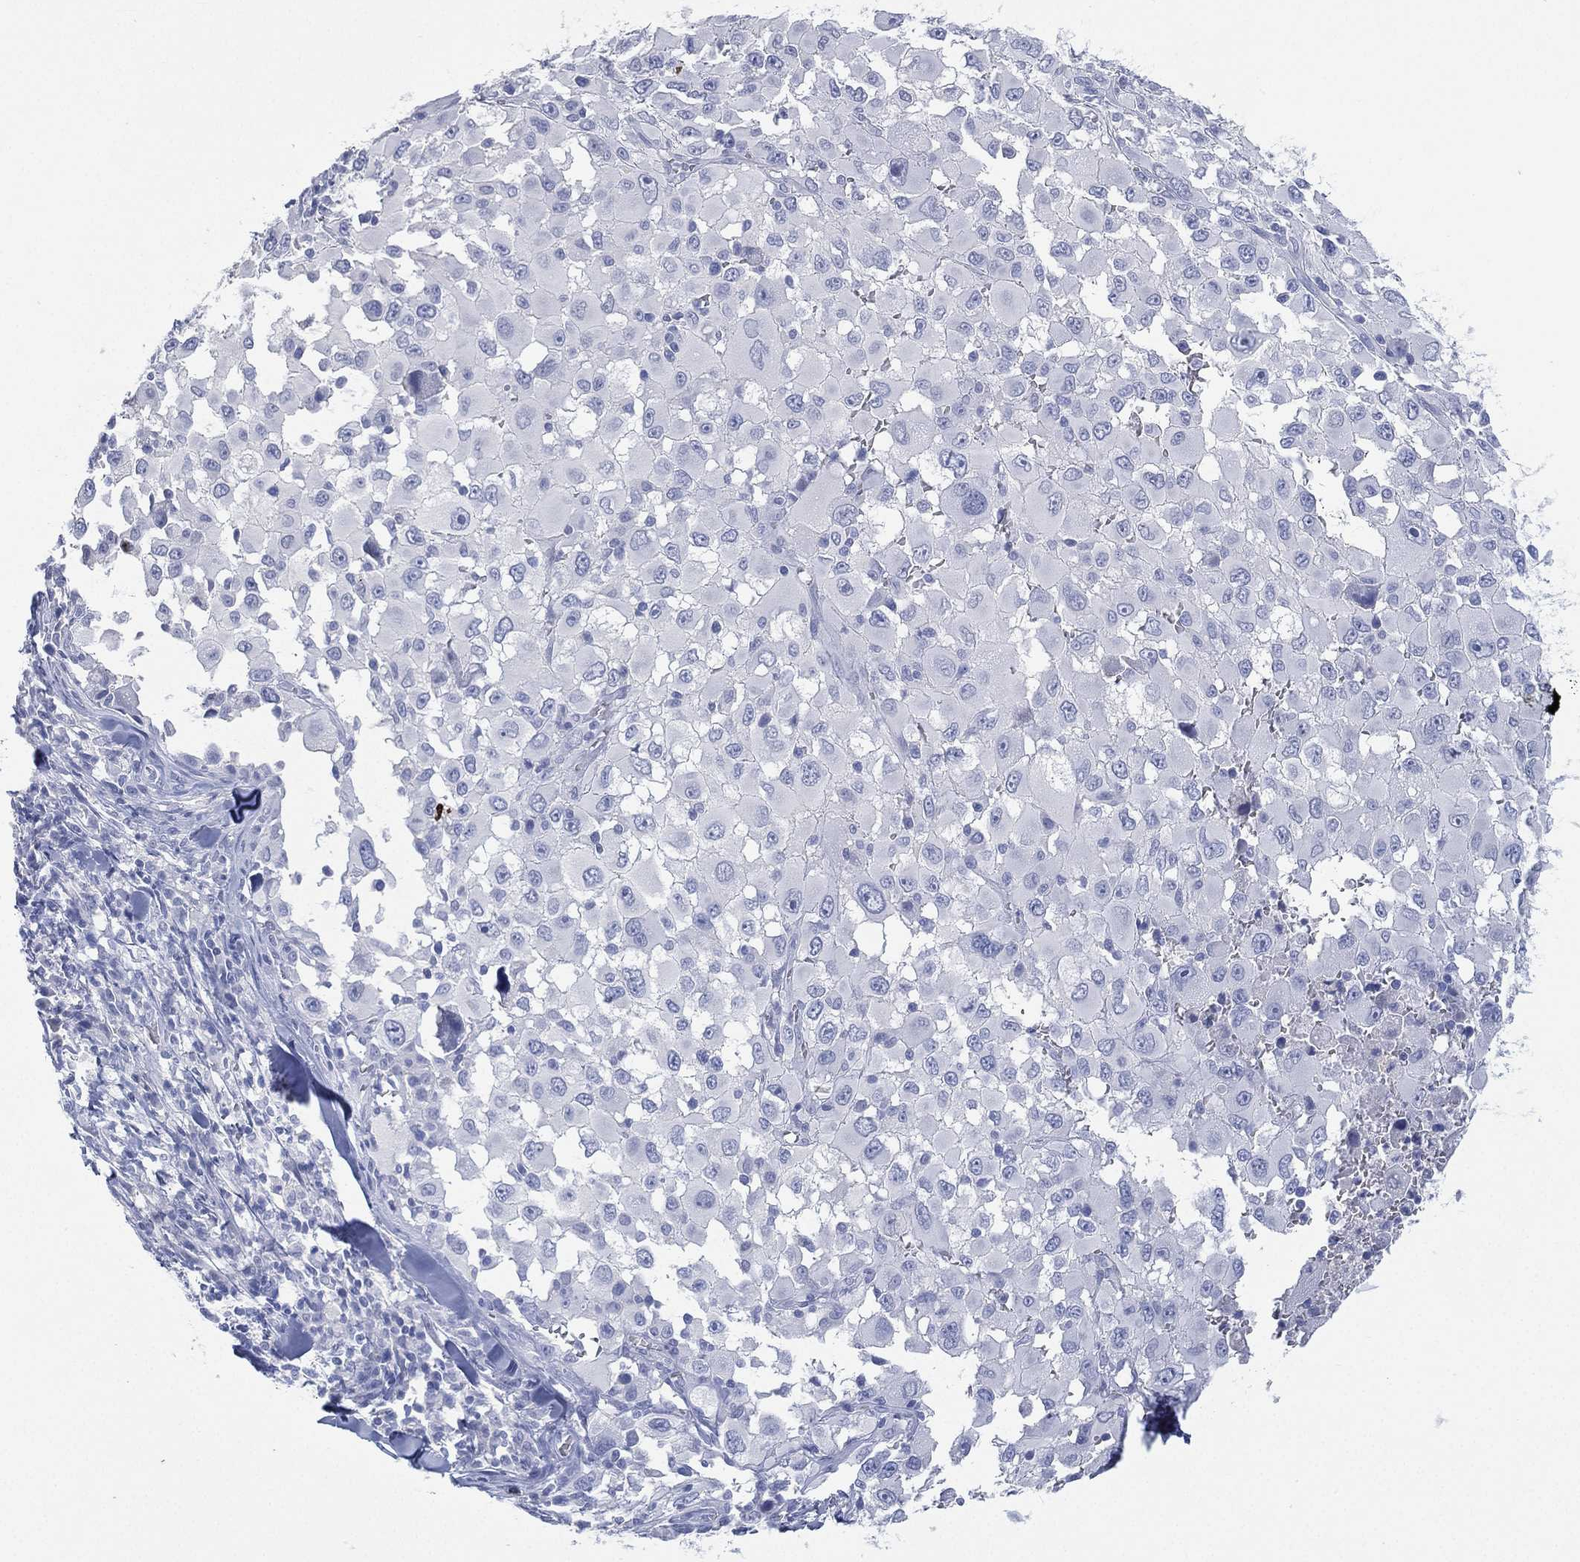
{"staining": {"intensity": "negative", "quantity": "none", "location": "none"}, "tissue": "melanoma", "cell_type": "Tumor cells", "image_type": "cancer", "snomed": [{"axis": "morphology", "description": "Malignant melanoma, Metastatic site"}, {"axis": "topography", "description": "Lymph node"}], "caption": "Image shows no protein expression in tumor cells of melanoma tissue. (Stains: DAB (3,3'-diaminobenzidine) immunohistochemistry (IHC) with hematoxylin counter stain, Microscopy: brightfield microscopy at high magnification).", "gene": "FMO1", "patient": {"sex": "male", "age": 50}}